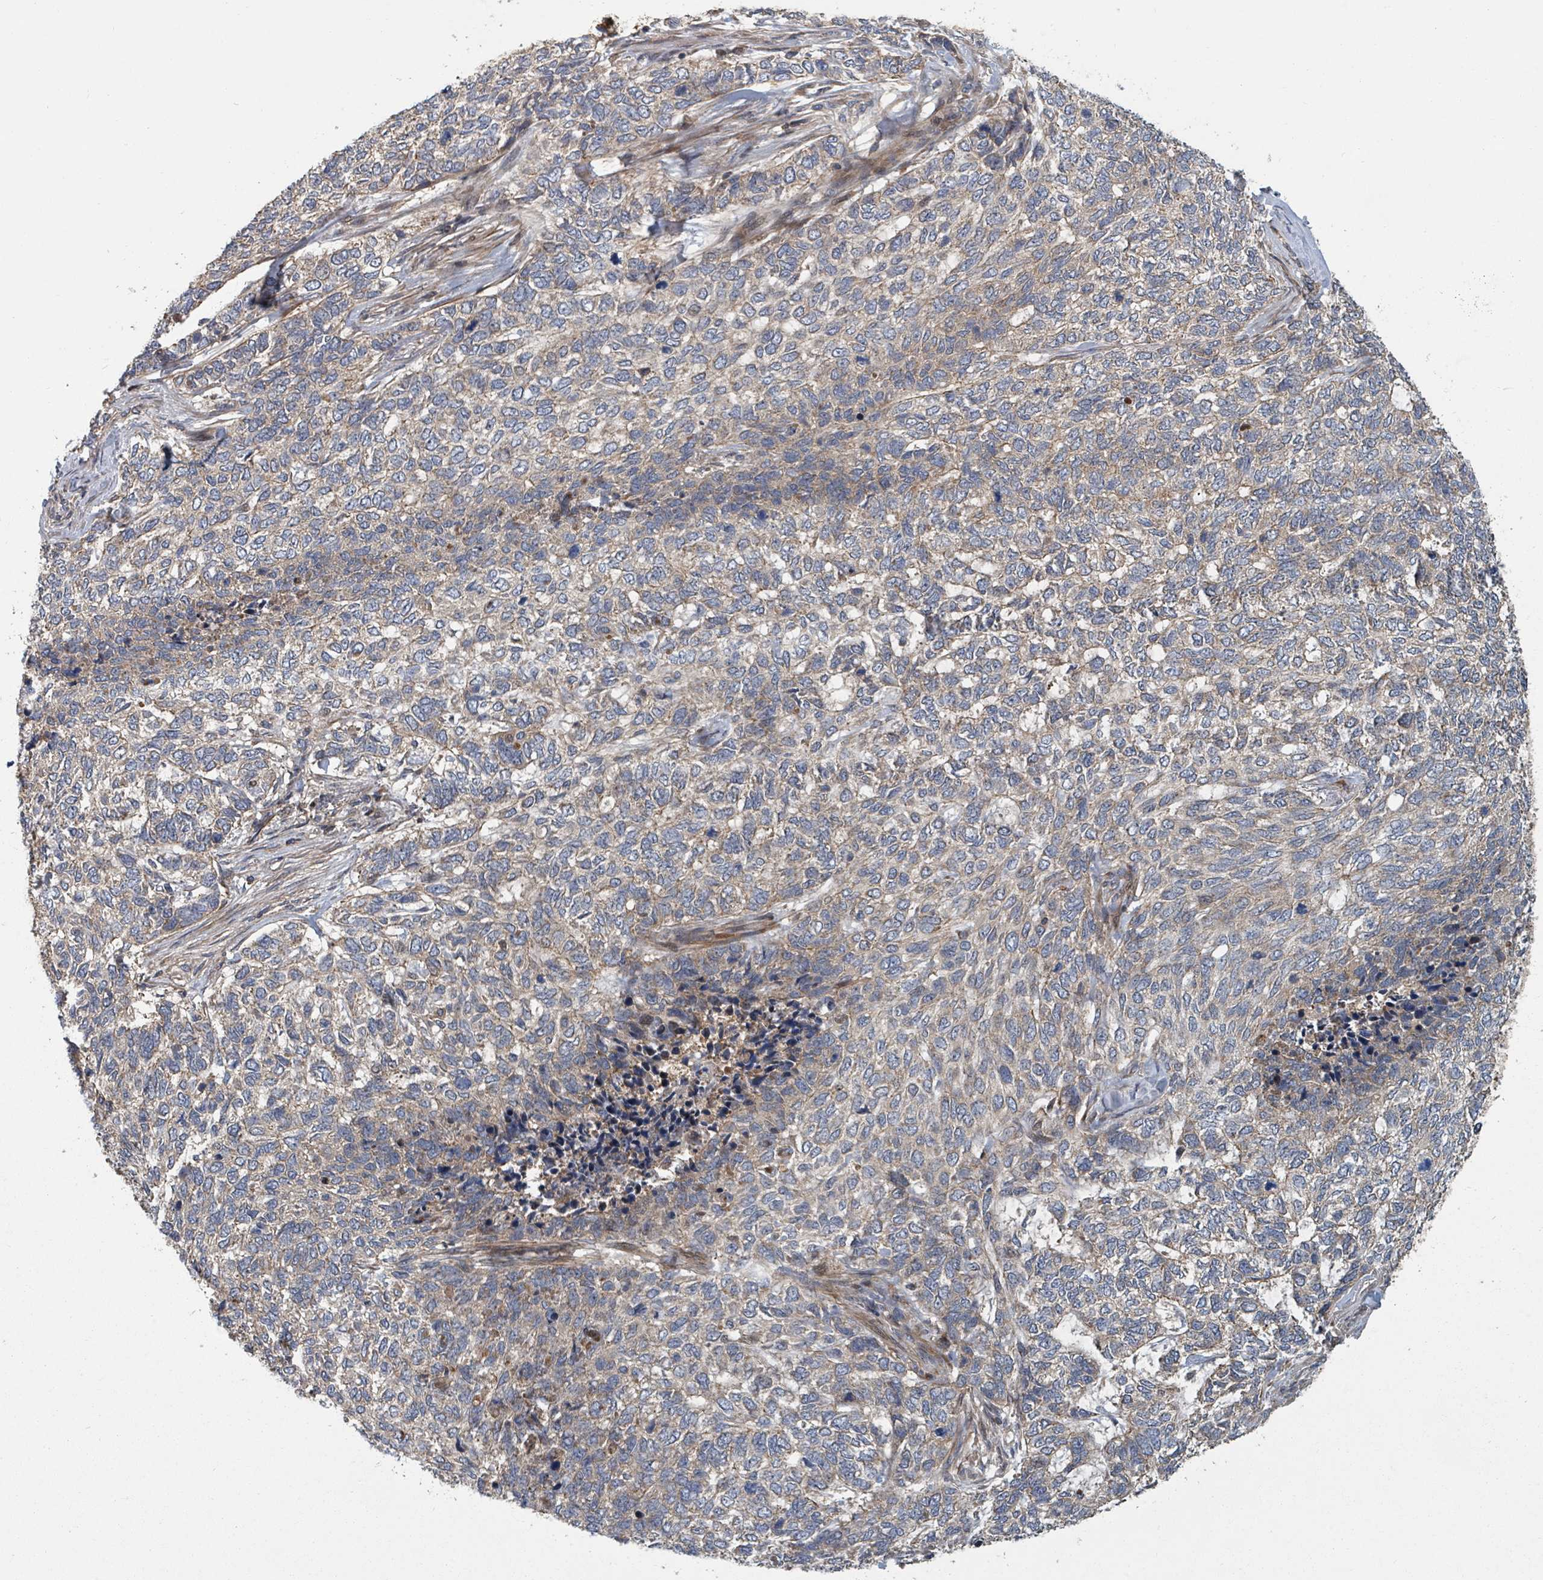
{"staining": {"intensity": "weak", "quantity": "25%-75%", "location": "cytoplasmic/membranous"}, "tissue": "skin cancer", "cell_type": "Tumor cells", "image_type": "cancer", "snomed": [{"axis": "morphology", "description": "Basal cell carcinoma"}, {"axis": "topography", "description": "Skin"}], "caption": "An image showing weak cytoplasmic/membranous positivity in about 25%-75% of tumor cells in skin cancer, as visualized by brown immunohistochemical staining.", "gene": "DPM1", "patient": {"sex": "female", "age": 65}}